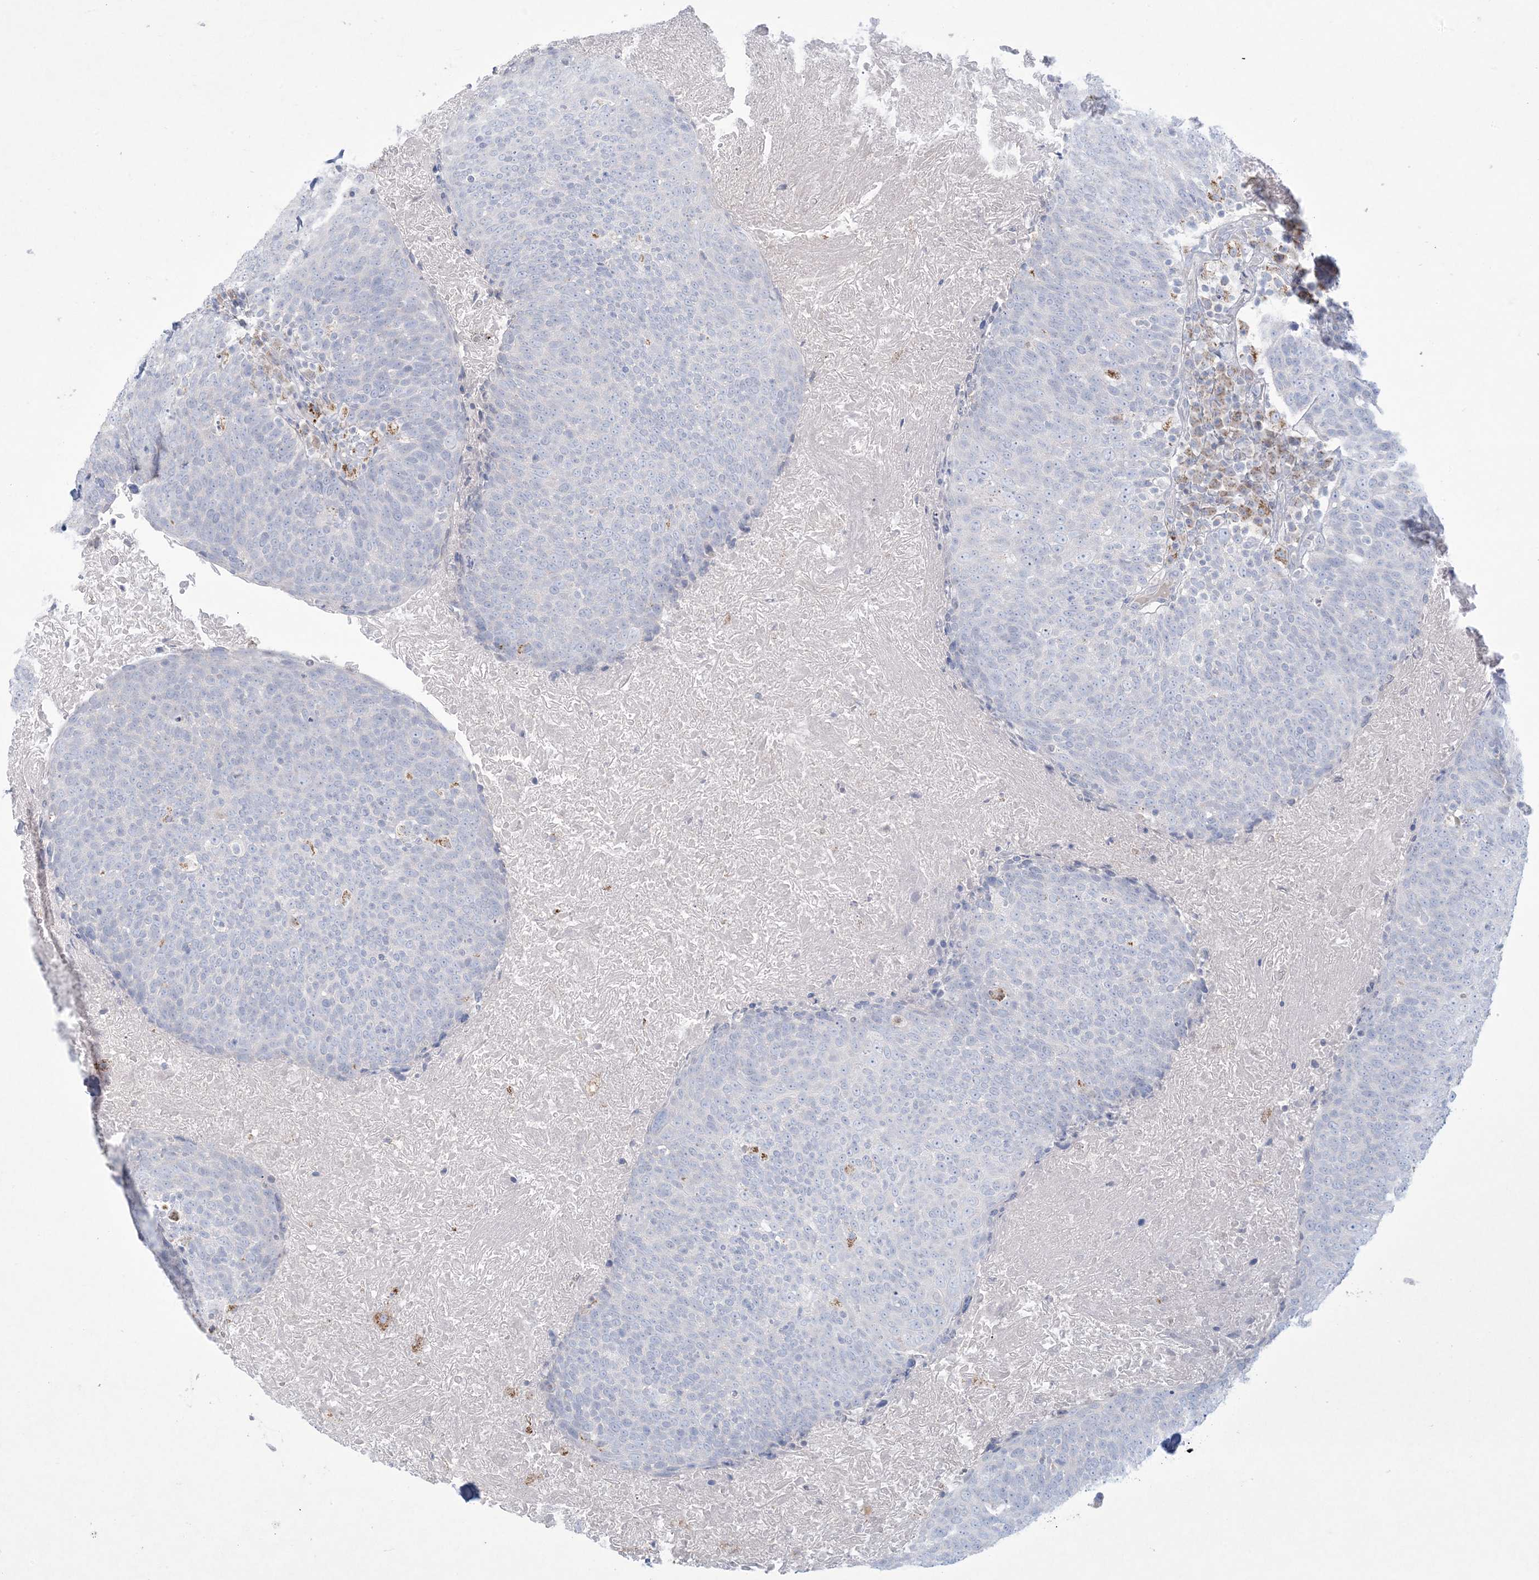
{"staining": {"intensity": "negative", "quantity": "none", "location": "none"}, "tissue": "head and neck cancer", "cell_type": "Tumor cells", "image_type": "cancer", "snomed": [{"axis": "morphology", "description": "Squamous cell carcinoma, NOS"}, {"axis": "morphology", "description": "Squamous cell carcinoma, metastatic, NOS"}, {"axis": "topography", "description": "Lymph node"}, {"axis": "topography", "description": "Head-Neck"}], "caption": "High power microscopy micrograph of an immunohistochemistry histopathology image of head and neck cancer, revealing no significant staining in tumor cells. (Stains: DAB (3,3'-diaminobenzidine) immunohistochemistry (IHC) with hematoxylin counter stain, Microscopy: brightfield microscopy at high magnification).", "gene": "KCTD6", "patient": {"sex": "male", "age": 62}}